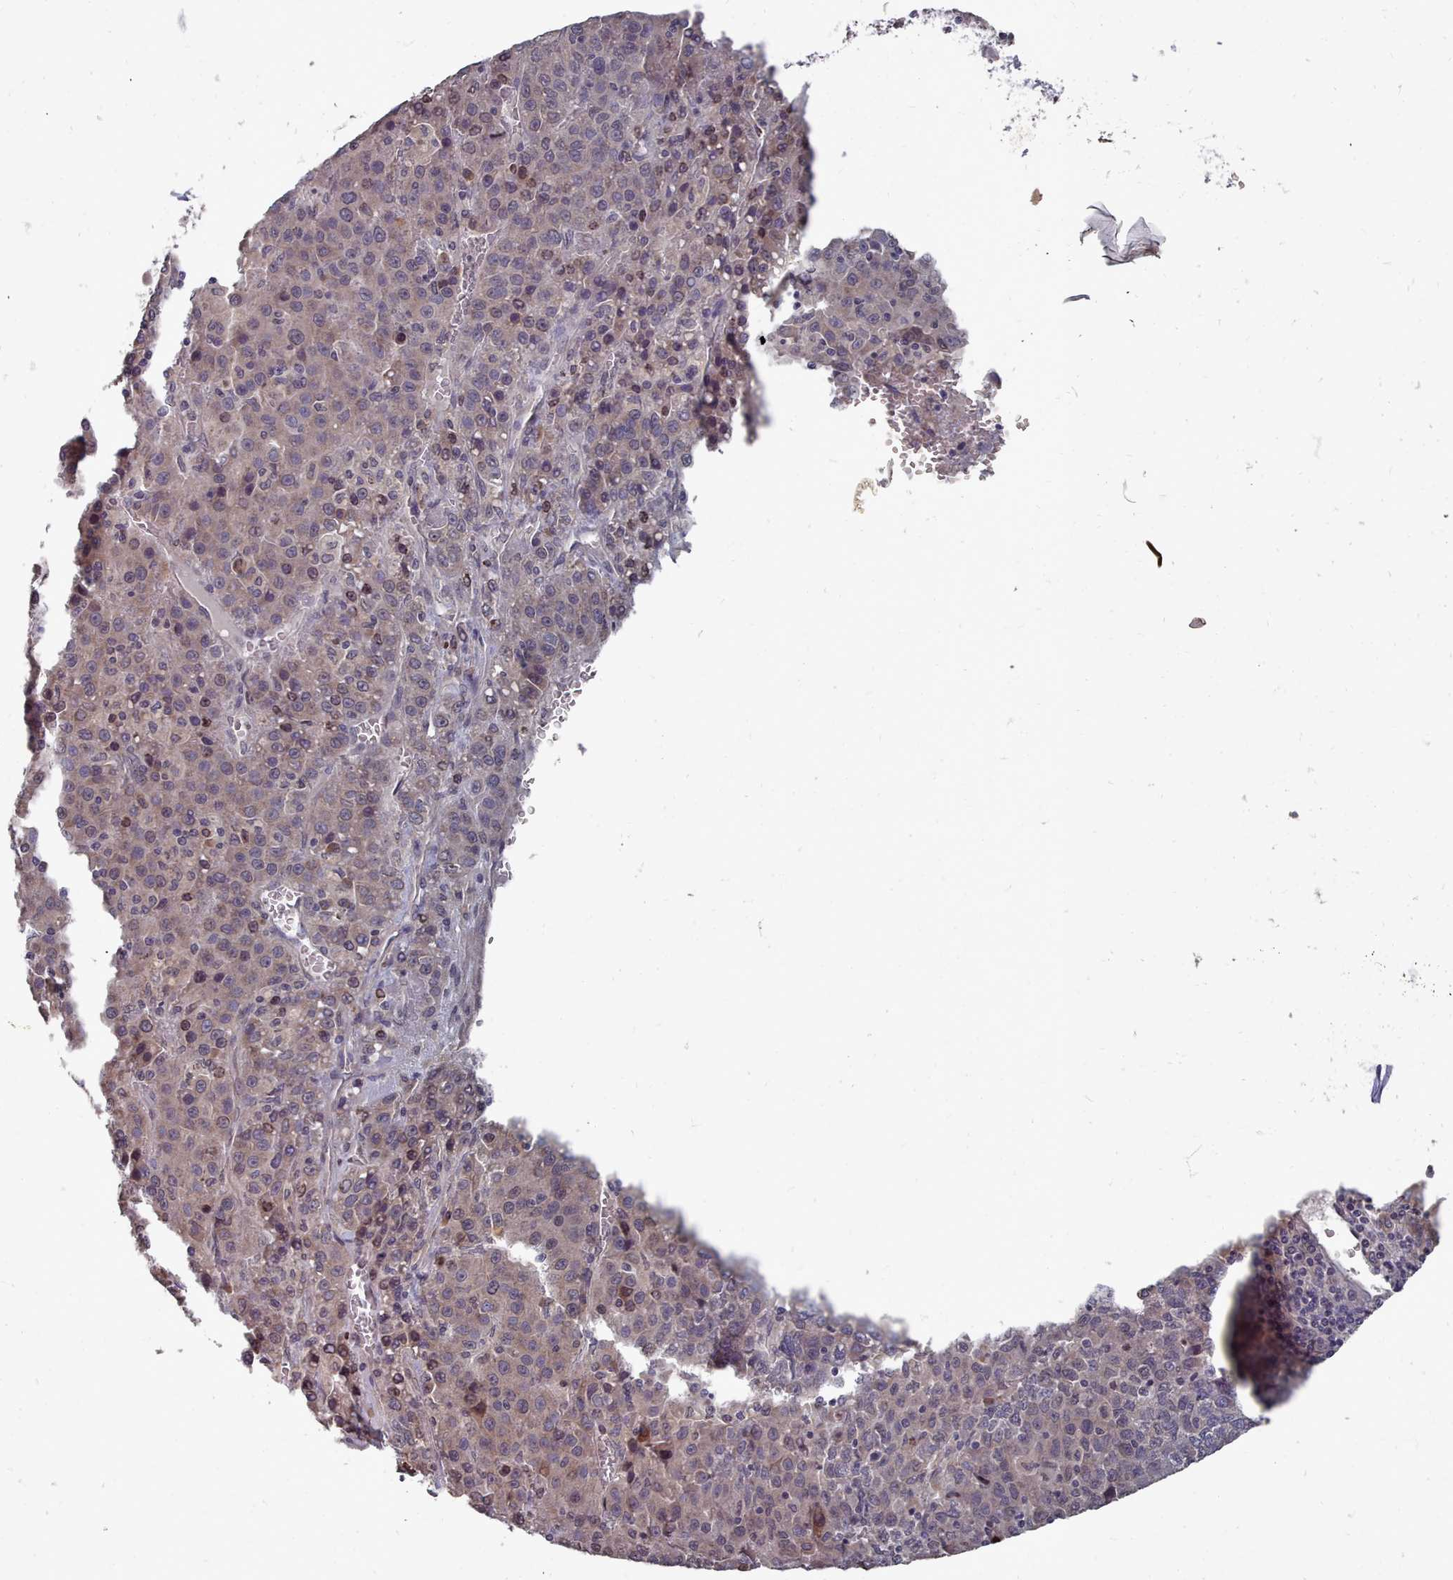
{"staining": {"intensity": "weak", "quantity": "25%-75%", "location": "cytoplasmic/membranous"}, "tissue": "liver cancer", "cell_type": "Tumor cells", "image_type": "cancer", "snomed": [{"axis": "morphology", "description": "Carcinoma, Hepatocellular, NOS"}, {"axis": "topography", "description": "Liver"}], "caption": "Protein expression analysis of liver hepatocellular carcinoma shows weak cytoplasmic/membranous expression in about 25%-75% of tumor cells.", "gene": "ACKR3", "patient": {"sex": "female", "age": 53}}